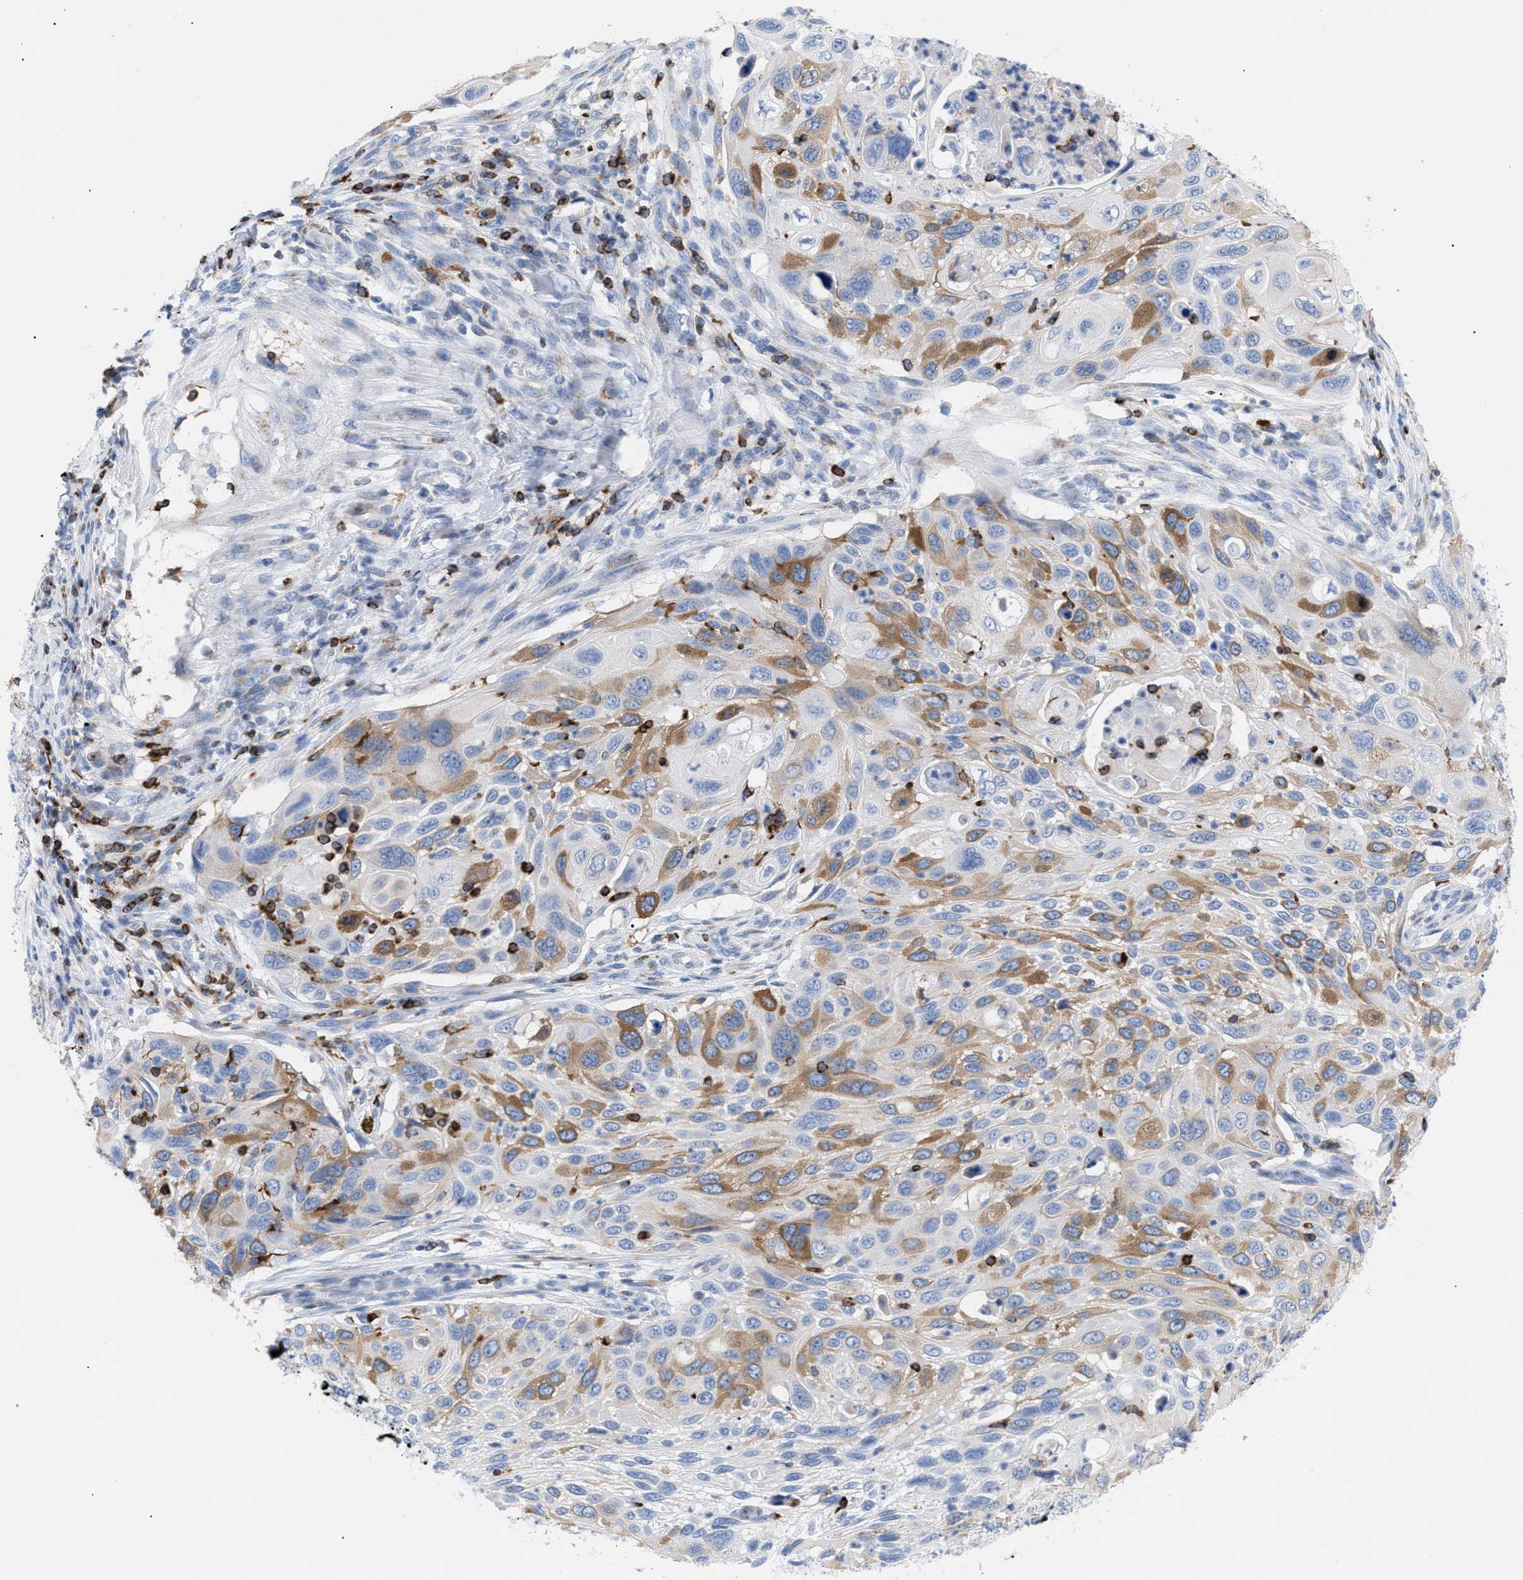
{"staining": {"intensity": "moderate", "quantity": "25%-75%", "location": "cytoplasmic/membranous"}, "tissue": "cervical cancer", "cell_type": "Tumor cells", "image_type": "cancer", "snomed": [{"axis": "morphology", "description": "Squamous cell carcinoma, NOS"}, {"axis": "topography", "description": "Cervix"}], "caption": "IHC of human cervical cancer reveals medium levels of moderate cytoplasmic/membranous expression in approximately 25%-75% of tumor cells.", "gene": "TACC3", "patient": {"sex": "female", "age": 70}}